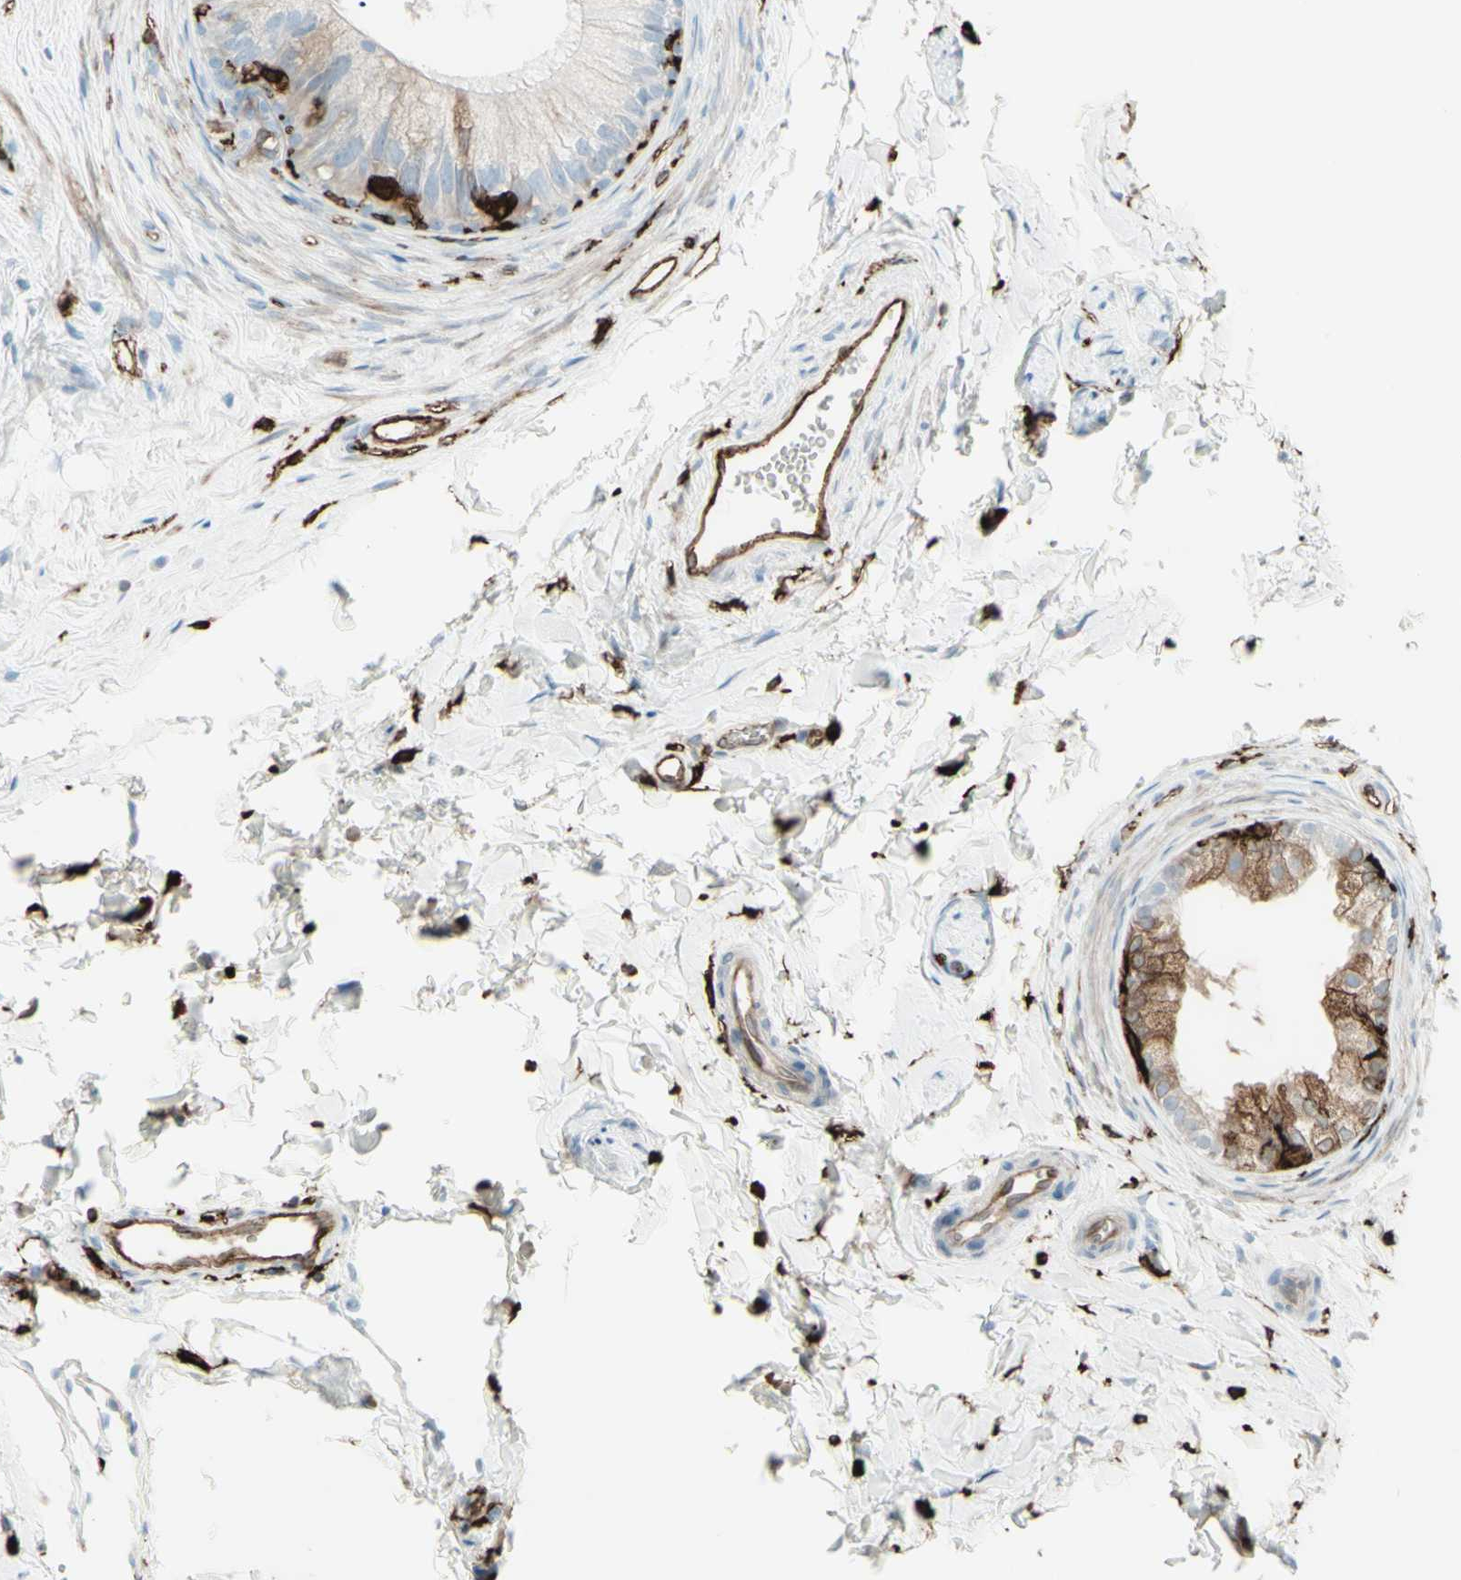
{"staining": {"intensity": "moderate", "quantity": ">75%", "location": "cytoplasmic/membranous"}, "tissue": "epididymis", "cell_type": "Glandular cells", "image_type": "normal", "snomed": [{"axis": "morphology", "description": "Normal tissue, NOS"}, {"axis": "topography", "description": "Epididymis"}], "caption": "DAB immunohistochemical staining of normal epididymis exhibits moderate cytoplasmic/membranous protein staining in approximately >75% of glandular cells. Ihc stains the protein of interest in brown and the nuclei are stained blue.", "gene": "HLA", "patient": {"sex": "male", "age": 56}}